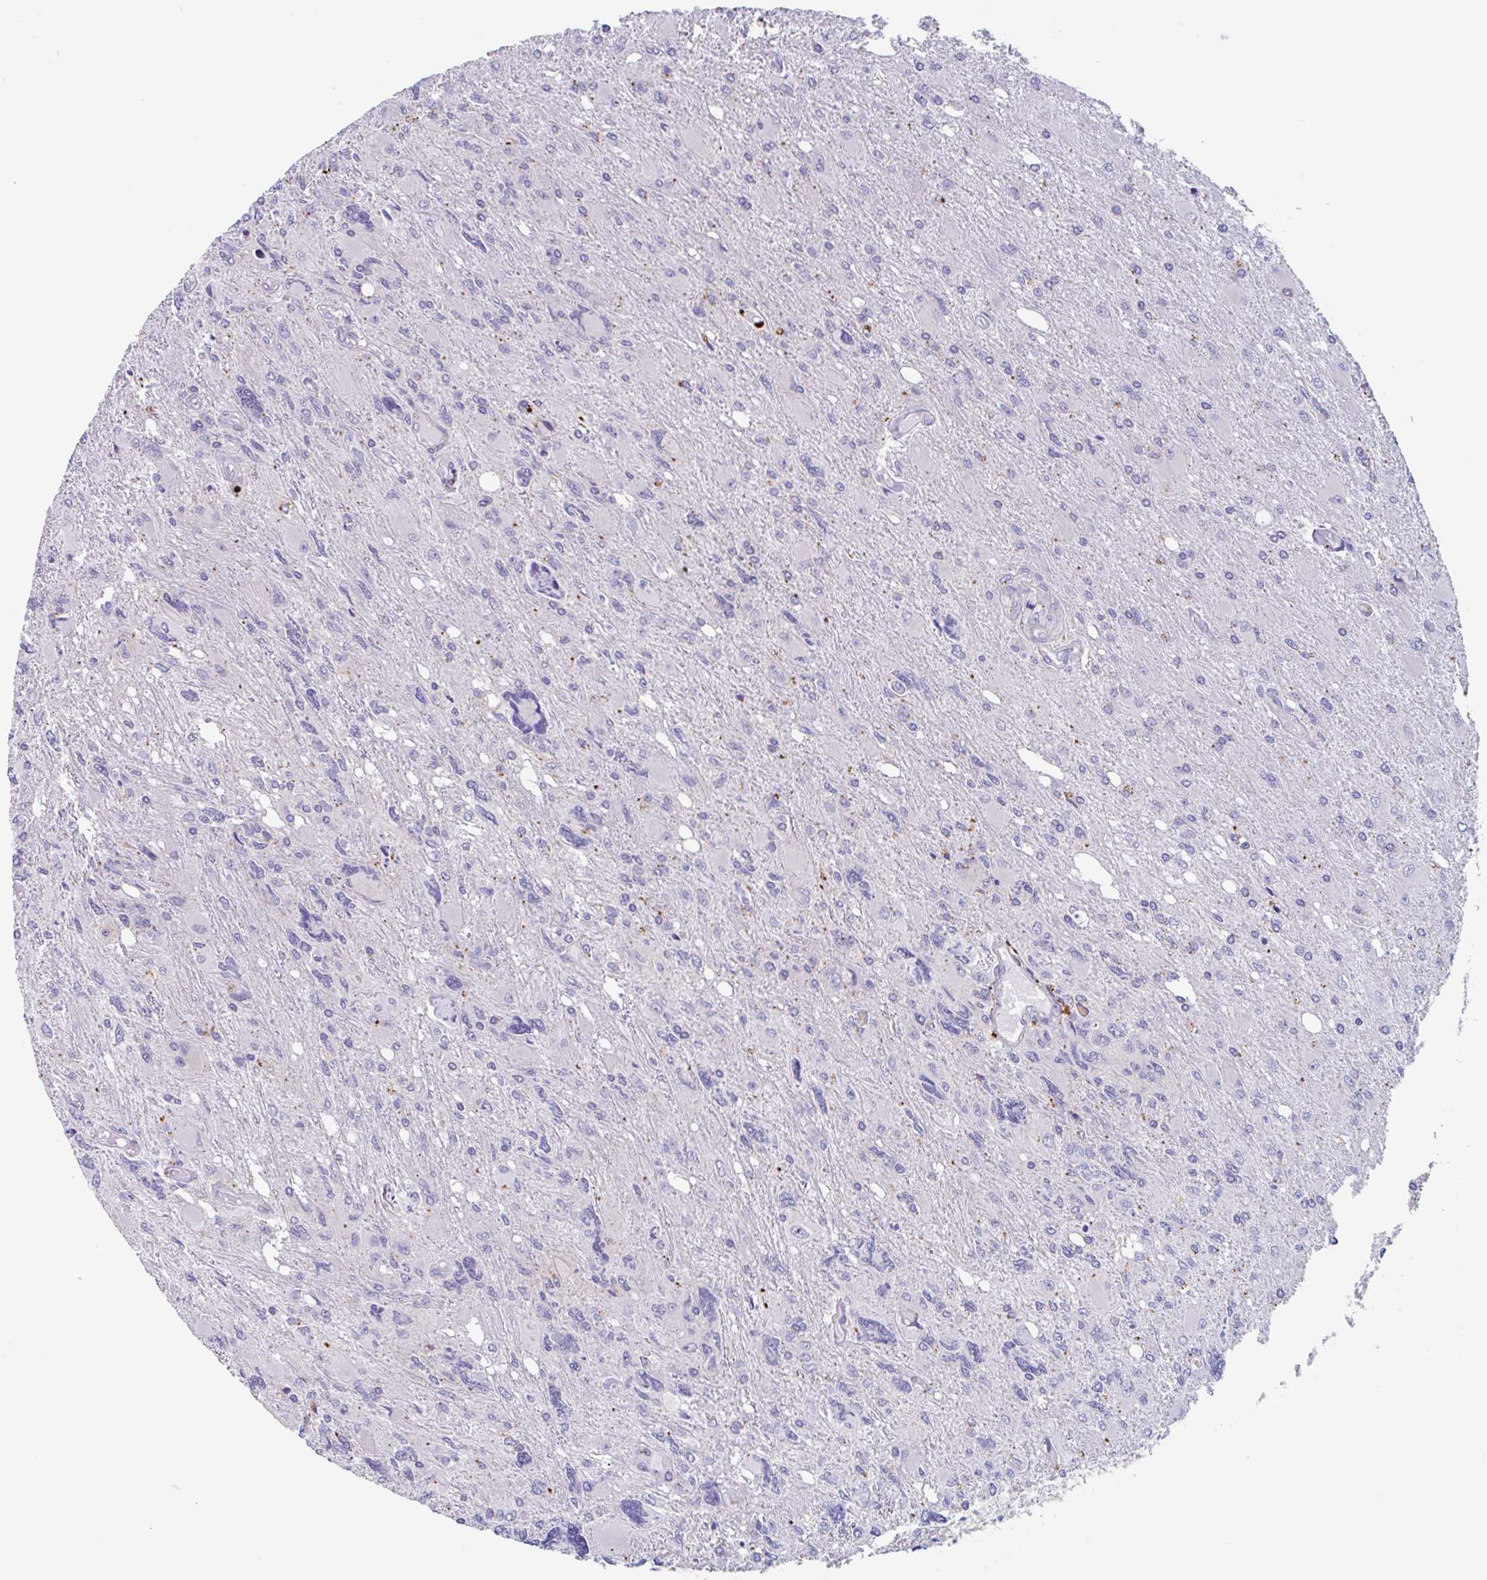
{"staining": {"intensity": "negative", "quantity": "none", "location": "none"}, "tissue": "glioma", "cell_type": "Tumor cells", "image_type": "cancer", "snomed": [{"axis": "morphology", "description": "Glioma, malignant, High grade"}, {"axis": "topography", "description": "Brain"}], "caption": "An IHC histopathology image of malignant glioma (high-grade) is shown. There is no staining in tumor cells of malignant glioma (high-grade).", "gene": "LENG9", "patient": {"sex": "male", "age": 67}}